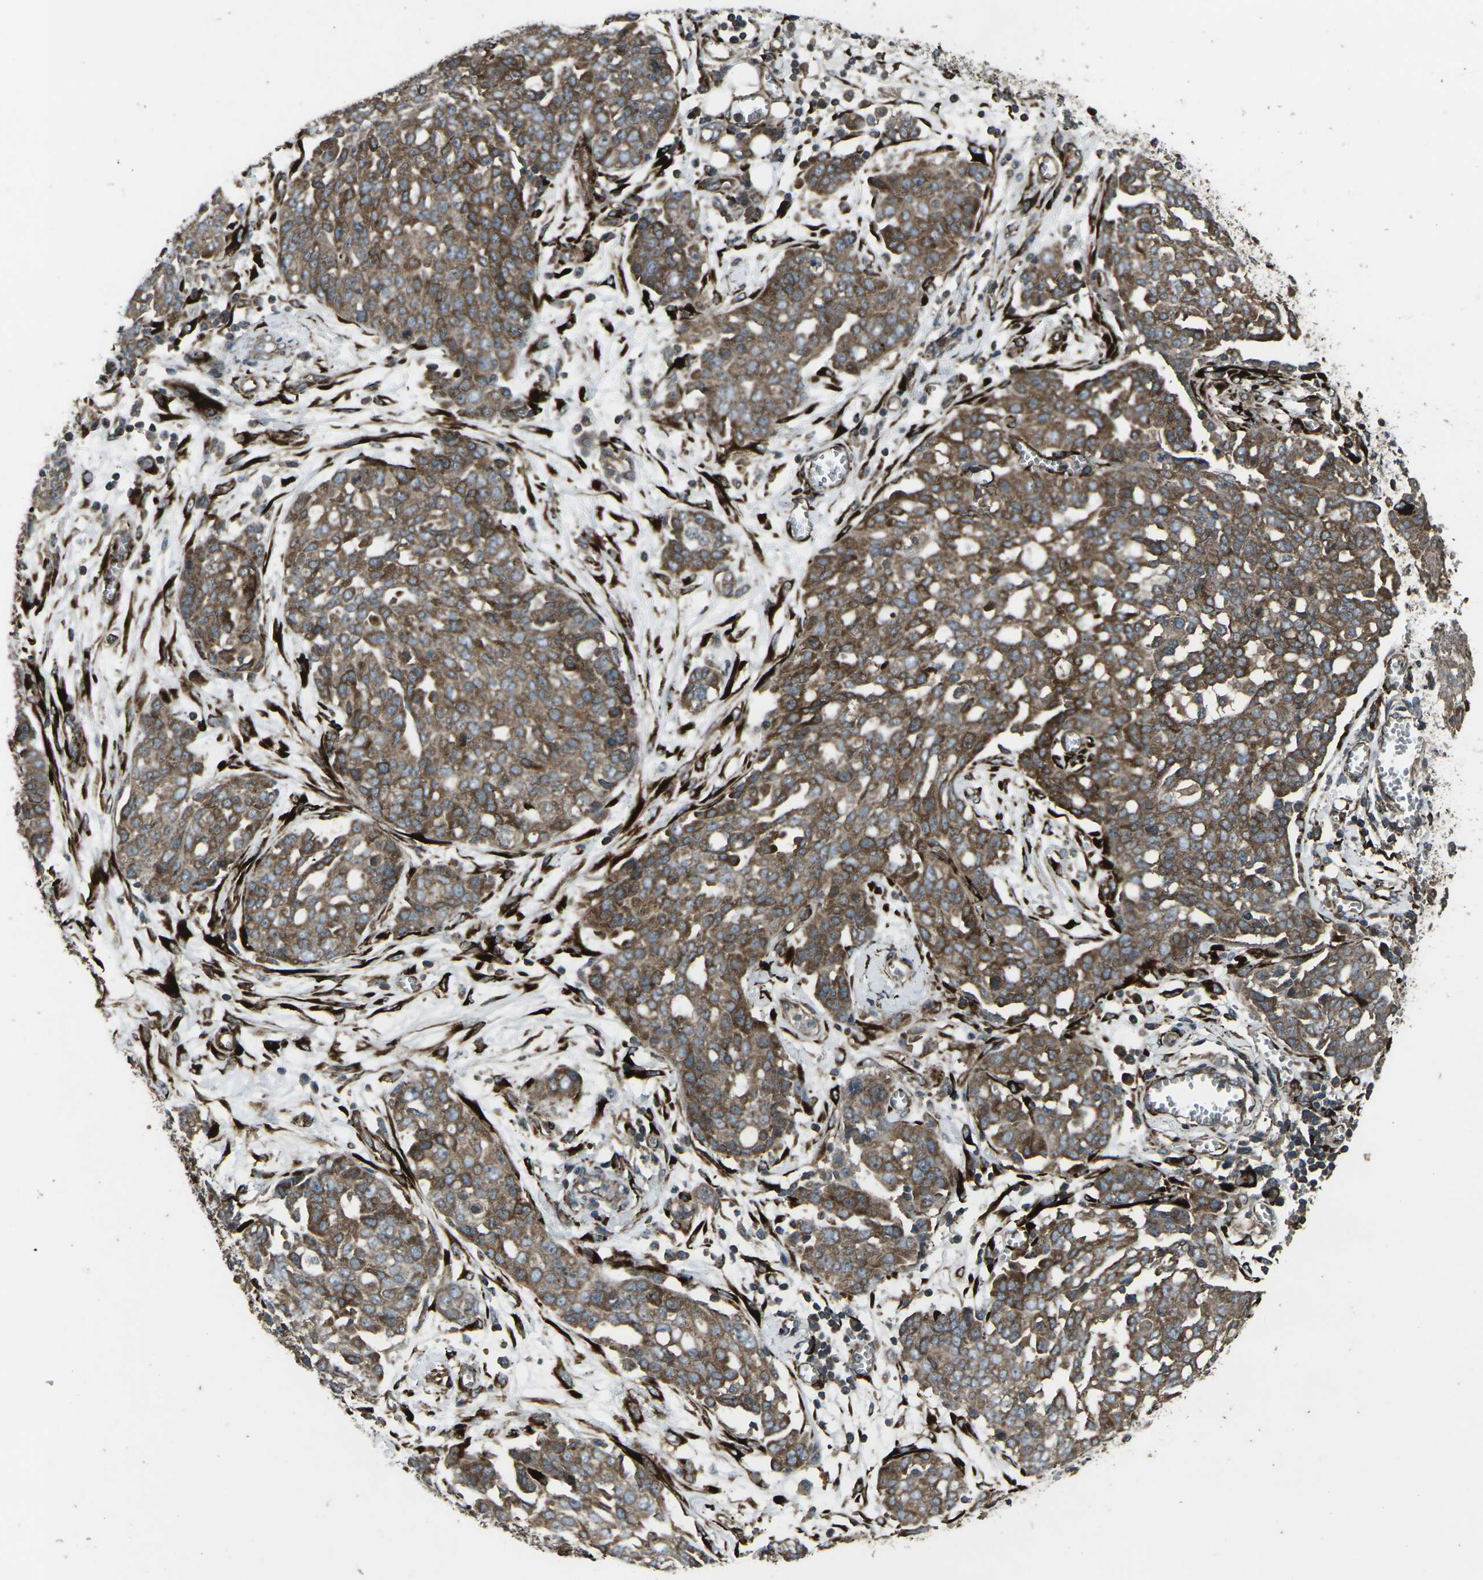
{"staining": {"intensity": "moderate", "quantity": ">75%", "location": "cytoplasmic/membranous"}, "tissue": "ovarian cancer", "cell_type": "Tumor cells", "image_type": "cancer", "snomed": [{"axis": "morphology", "description": "Cystadenocarcinoma, serous, NOS"}, {"axis": "topography", "description": "Soft tissue"}, {"axis": "topography", "description": "Ovary"}], "caption": "Immunohistochemistry (IHC) (DAB) staining of ovarian cancer displays moderate cytoplasmic/membranous protein staining in approximately >75% of tumor cells.", "gene": "LSMEM1", "patient": {"sex": "female", "age": 57}}